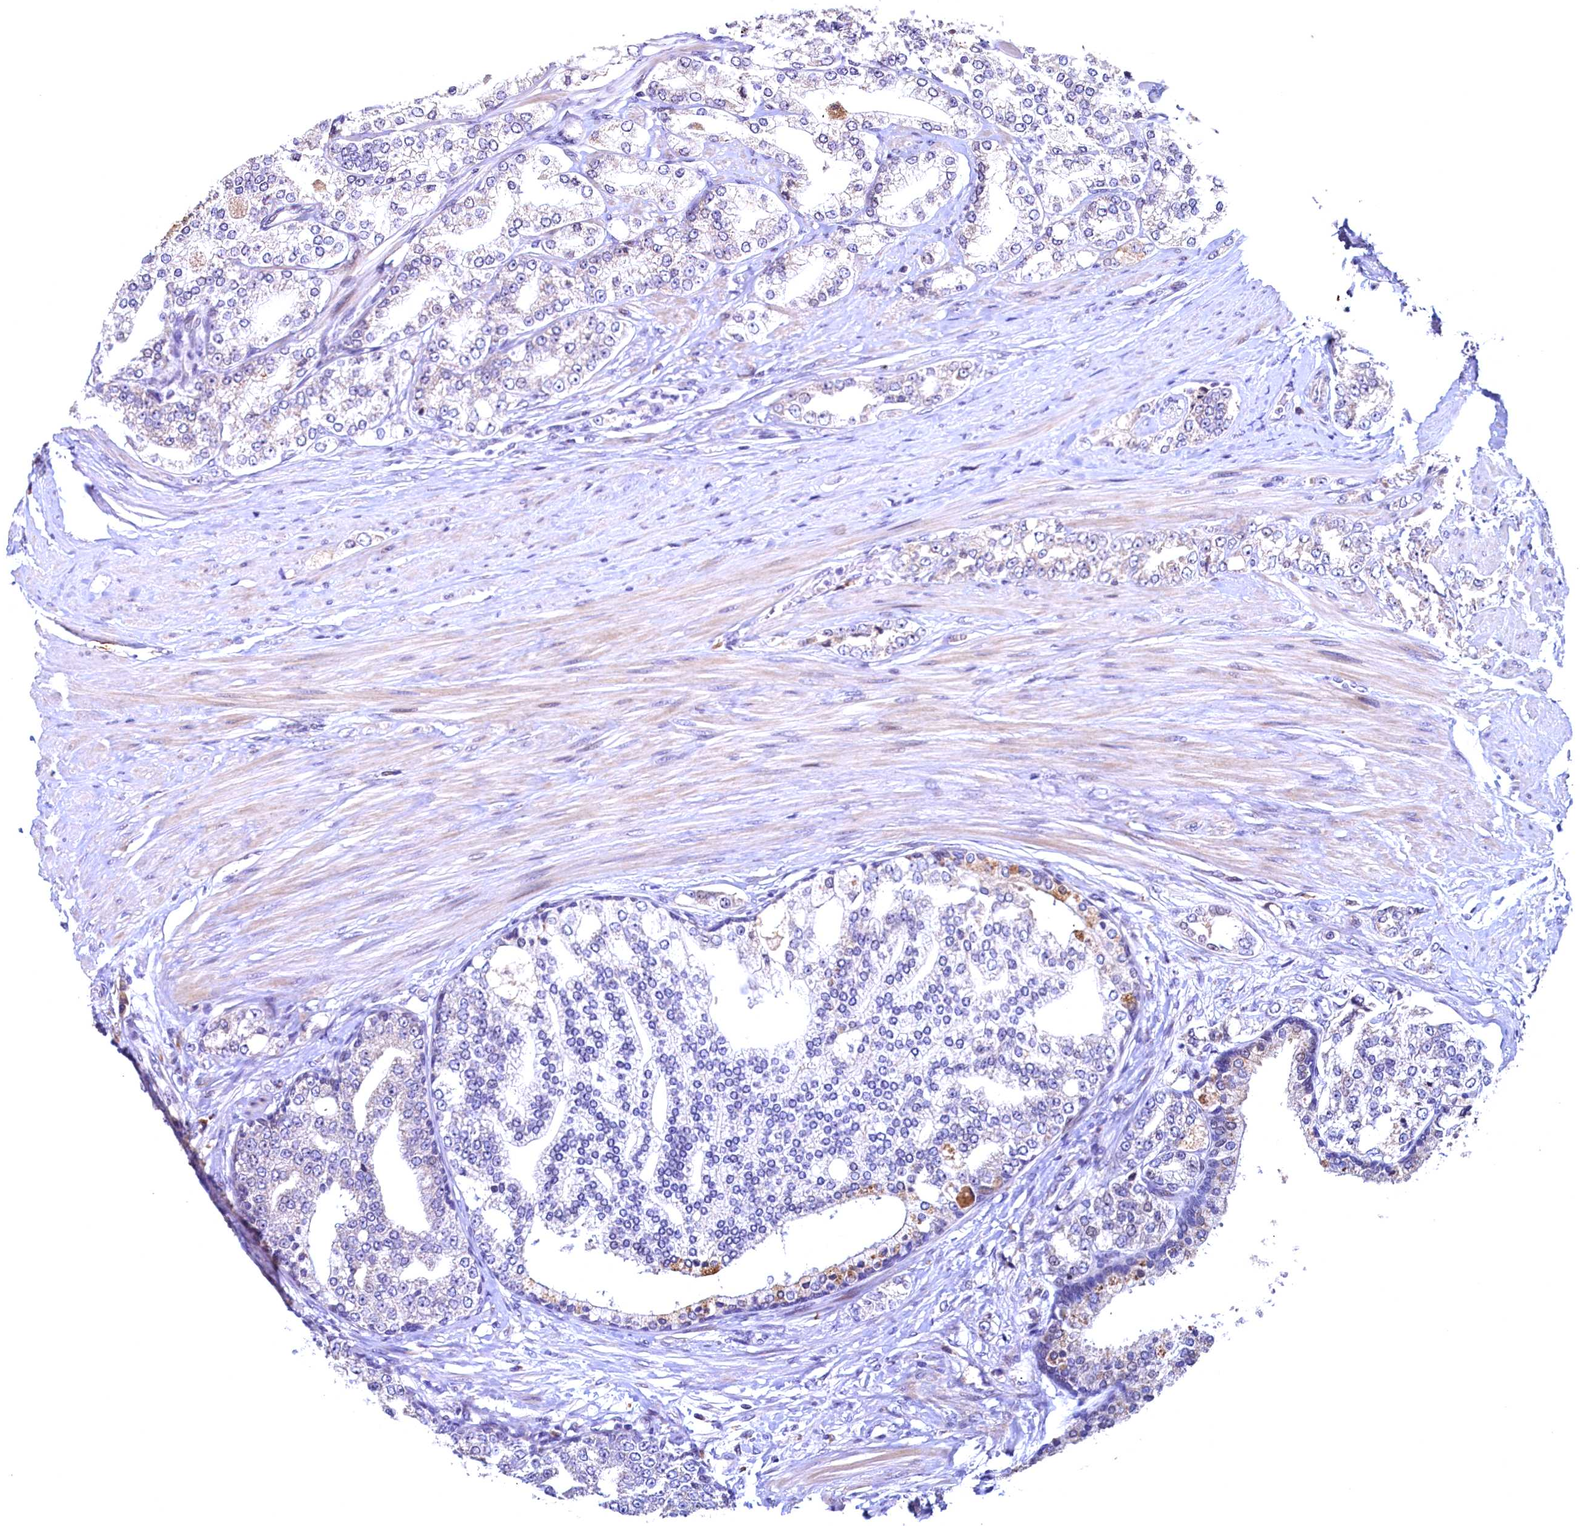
{"staining": {"intensity": "negative", "quantity": "none", "location": "none"}, "tissue": "prostate cancer", "cell_type": "Tumor cells", "image_type": "cancer", "snomed": [{"axis": "morphology", "description": "Adenocarcinoma, High grade"}, {"axis": "topography", "description": "Prostate"}], "caption": "A histopathology image of adenocarcinoma (high-grade) (prostate) stained for a protein reveals no brown staining in tumor cells. (DAB (3,3'-diaminobenzidine) IHC visualized using brightfield microscopy, high magnification).", "gene": "LATS2", "patient": {"sex": "male", "age": 64}}